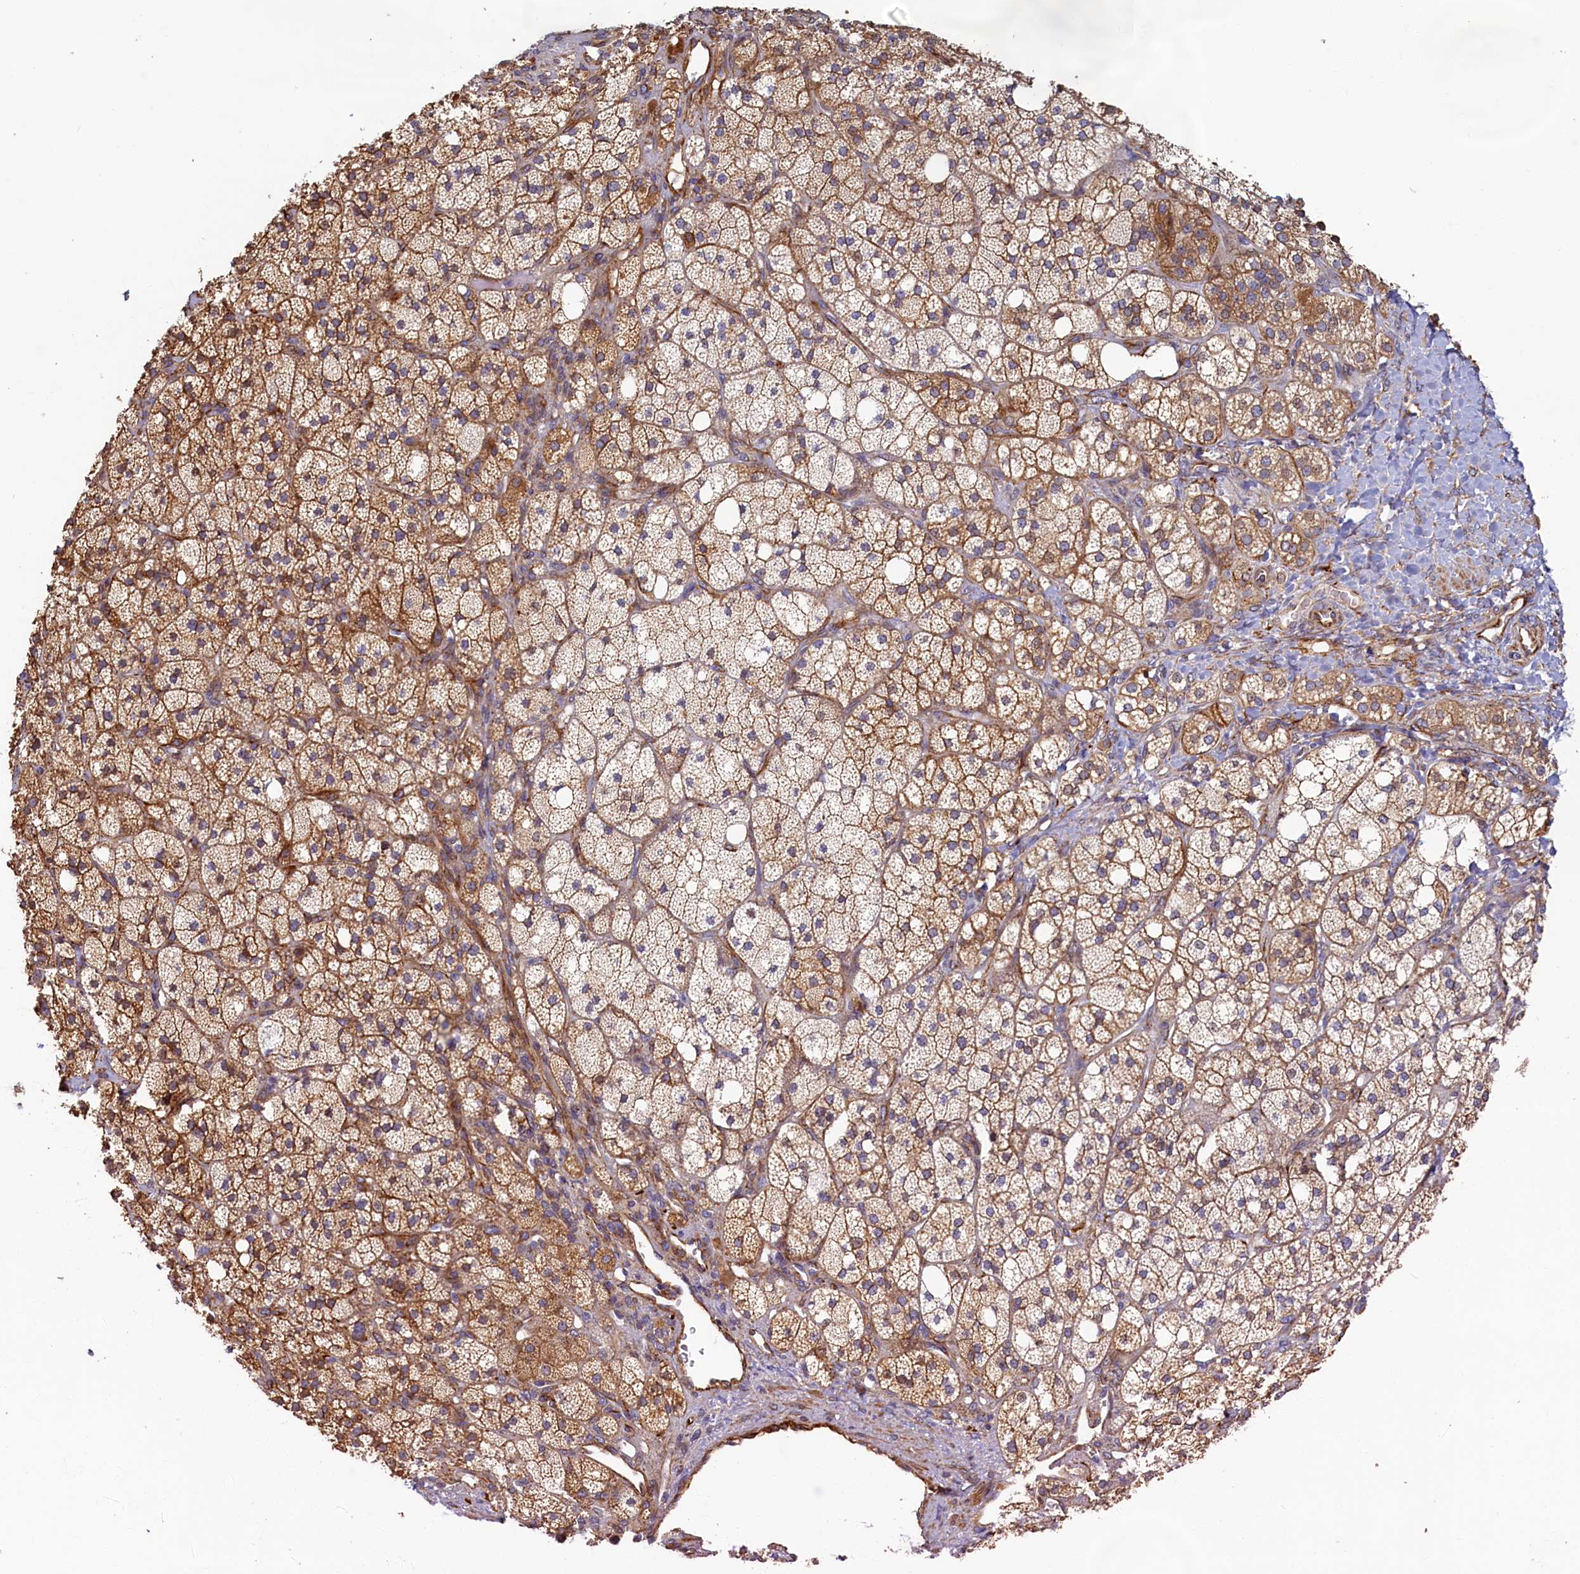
{"staining": {"intensity": "moderate", "quantity": ">75%", "location": "cytoplasmic/membranous"}, "tissue": "adrenal gland", "cell_type": "Glandular cells", "image_type": "normal", "snomed": [{"axis": "morphology", "description": "Normal tissue, NOS"}, {"axis": "topography", "description": "Adrenal gland"}], "caption": "DAB immunohistochemical staining of benign adrenal gland reveals moderate cytoplasmic/membranous protein expression in about >75% of glandular cells. (IHC, brightfield microscopy, high magnification).", "gene": "LRRC57", "patient": {"sex": "male", "age": 61}}